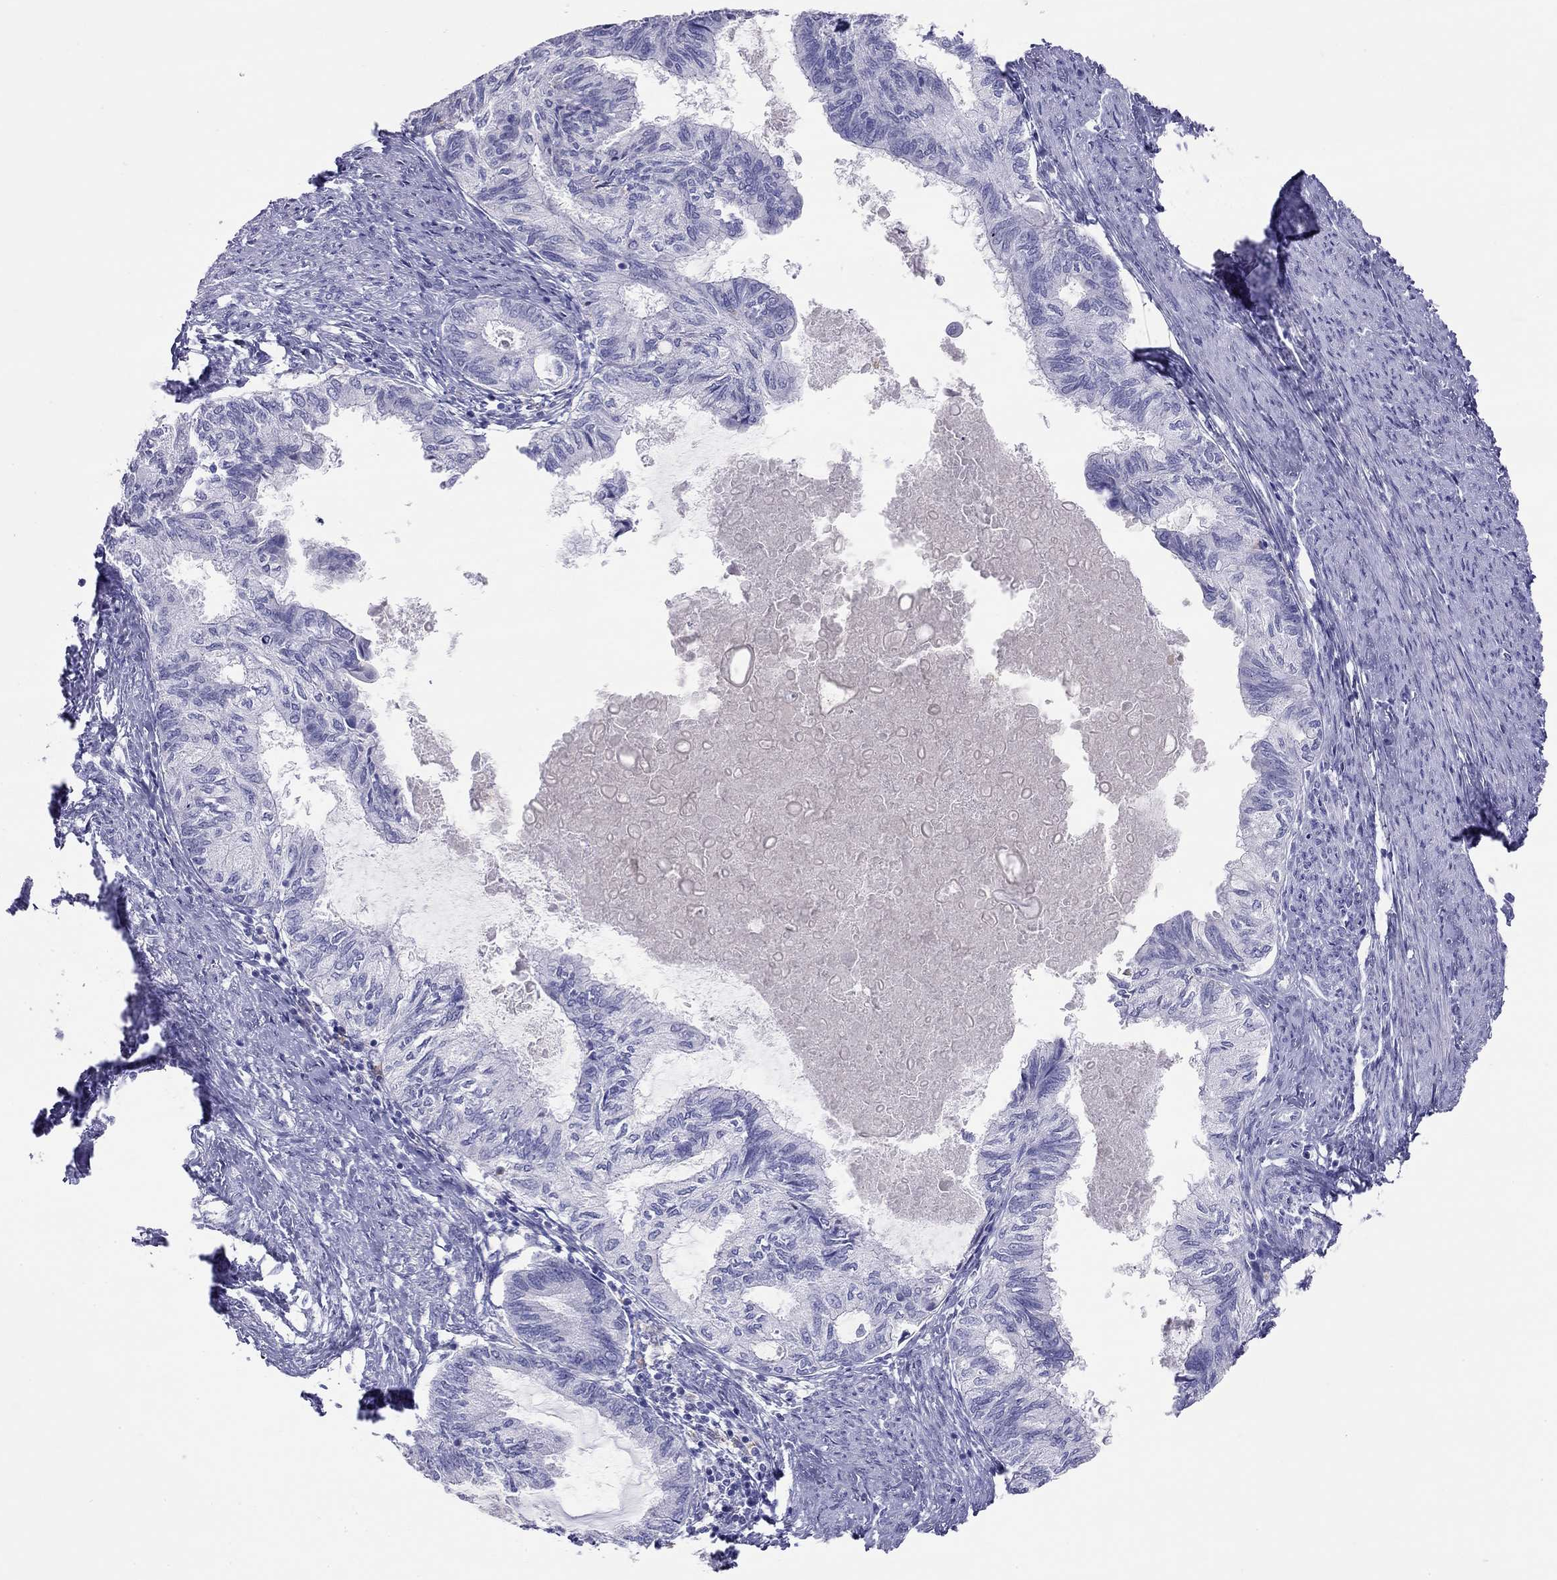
{"staining": {"intensity": "negative", "quantity": "none", "location": "none"}, "tissue": "endometrial cancer", "cell_type": "Tumor cells", "image_type": "cancer", "snomed": [{"axis": "morphology", "description": "Adenocarcinoma, NOS"}, {"axis": "topography", "description": "Endometrium"}], "caption": "Immunohistochemistry (IHC) photomicrograph of human adenocarcinoma (endometrial) stained for a protein (brown), which demonstrates no staining in tumor cells.", "gene": "HLA-DQB2", "patient": {"sex": "female", "age": 86}}